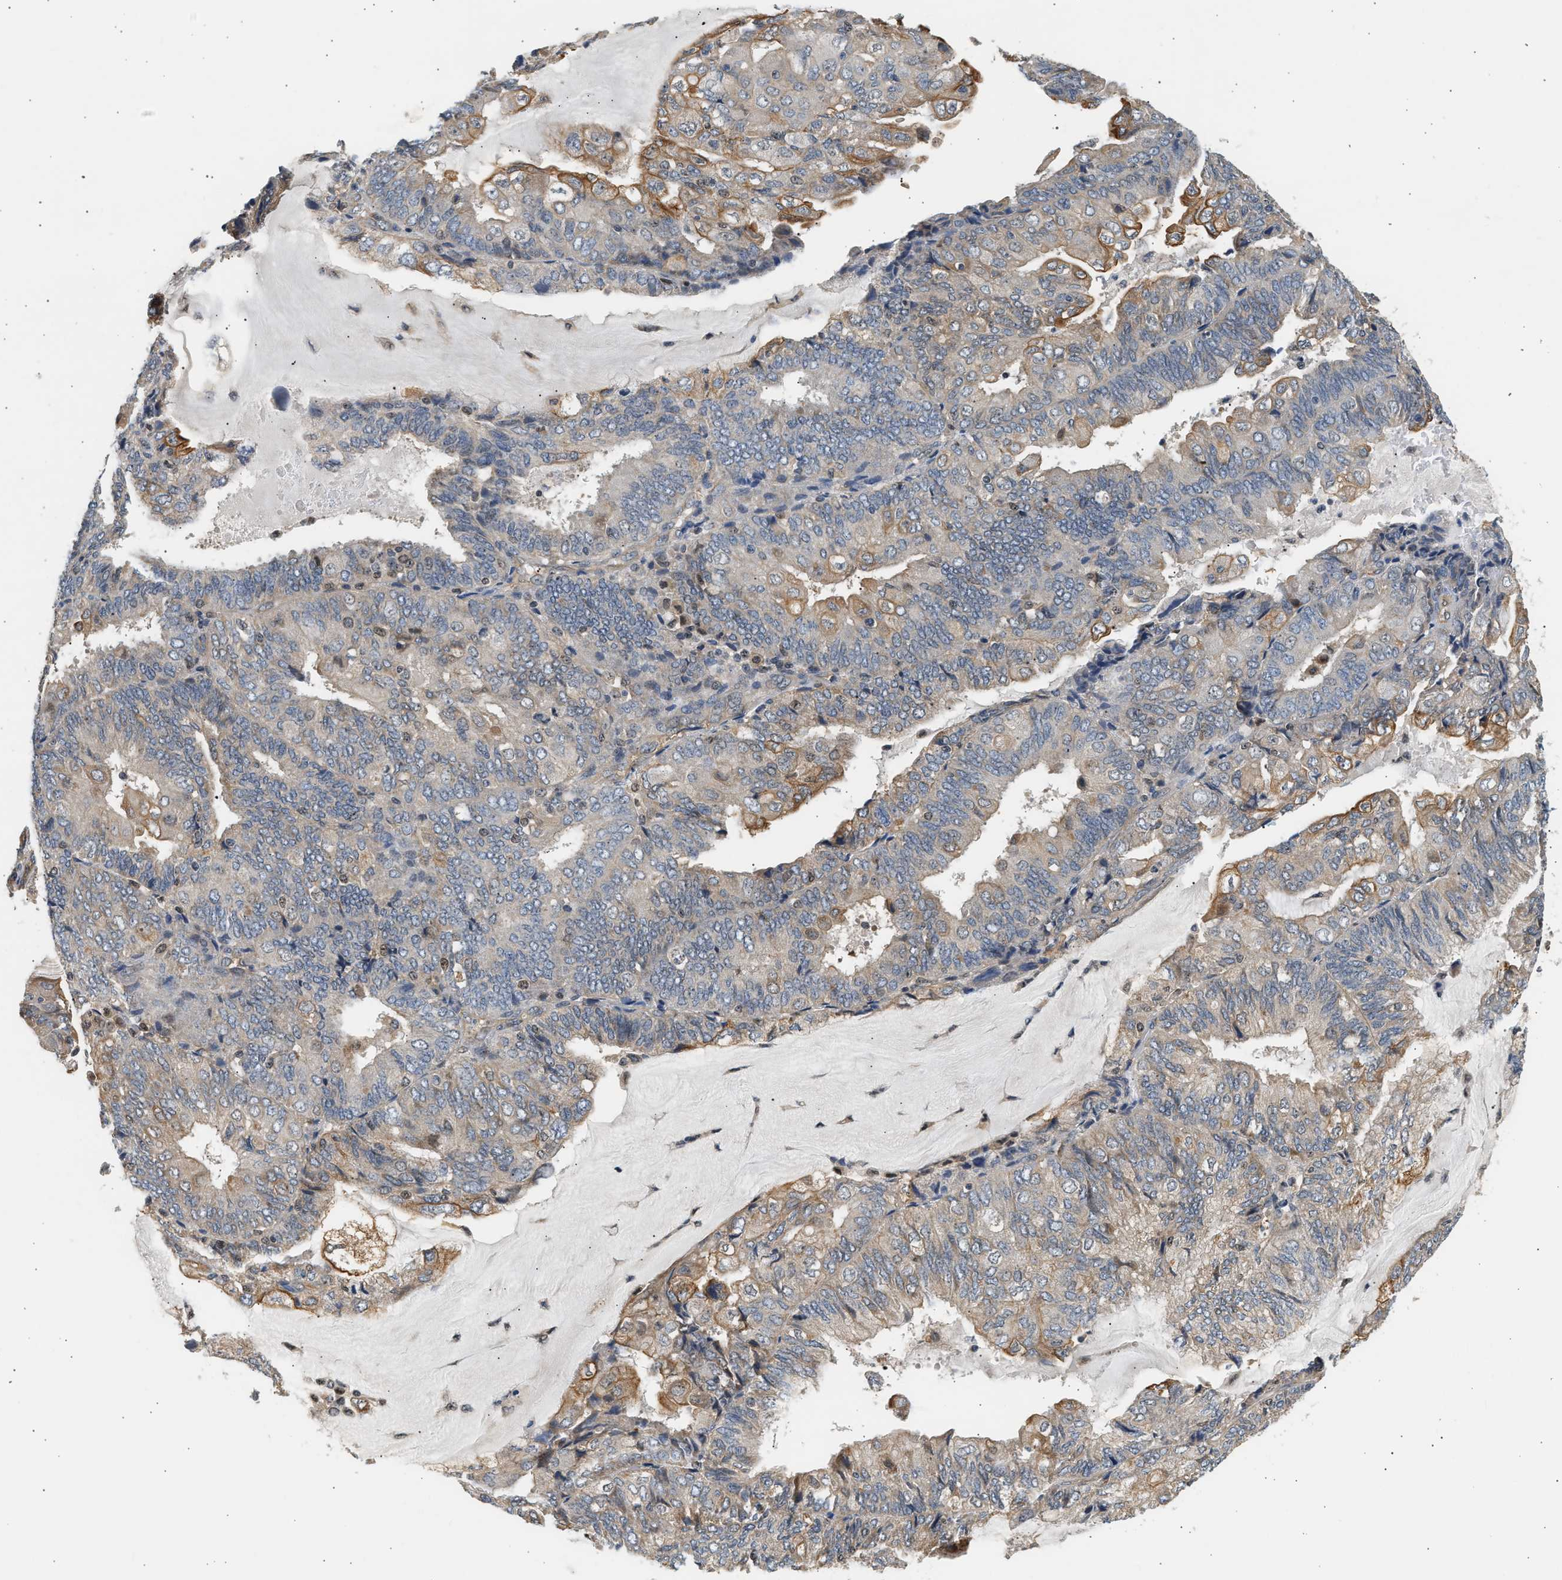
{"staining": {"intensity": "moderate", "quantity": "<25%", "location": "cytoplasmic/membranous"}, "tissue": "endometrial cancer", "cell_type": "Tumor cells", "image_type": "cancer", "snomed": [{"axis": "morphology", "description": "Adenocarcinoma, NOS"}, {"axis": "topography", "description": "Endometrium"}], "caption": "Tumor cells demonstrate low levels of moderate cytoplasmic/membranous staining in approximately <25% of cells in human endometrial cancer. (Stains: DAB in brown, nuclei in blue, Microscopy: brightfield microscopy at high magnification).", "gene": "WDR31", "patient": {"sex": "female", "age": 81}}